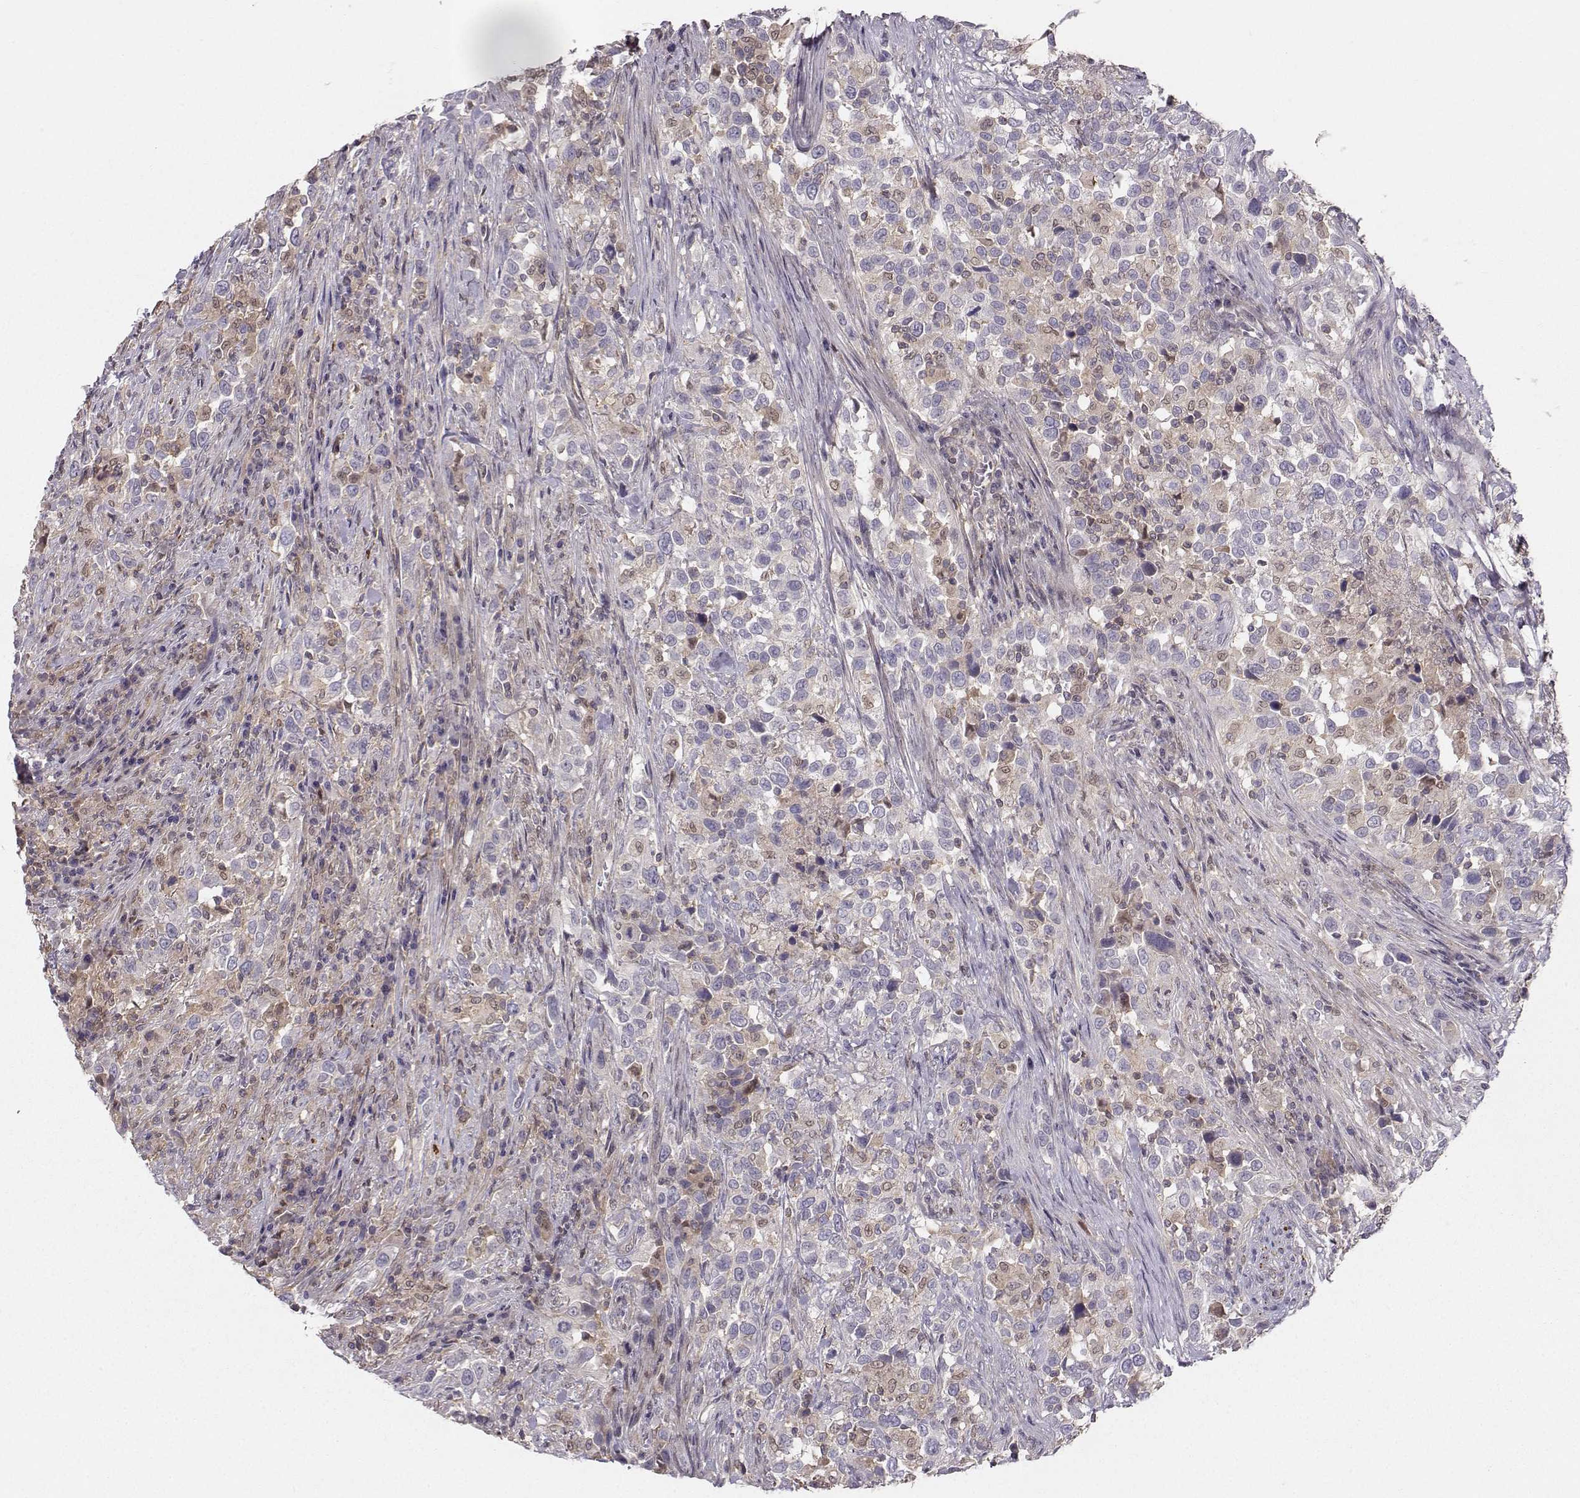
{"staining": {"intensity": "negative", "quantity": "none", "location": "none"}, "tissue": "urothelial cancer", "cell_type": "Tumor cells", "image_type": "cancer", "snomed": [{"axis": "morphology", "description": "Urothelial carcinoma, NOS"}, {"axis": "morphology", "description": "Urothelial carcinoma, High grade"}, {"axis": "topography", "description": "Urinary bladder"}], "caption": "Immunohistochemistry photomicrograph of neoplastic tissue: transitional cell carcinoma stained with DAB (3,3'-diaminobenzidine) reveals no significant protein staining in tumor cells. Nuclei are stained in blue.", "gene": "ASB16", "patient": {"sex": "female", "age": 64}}